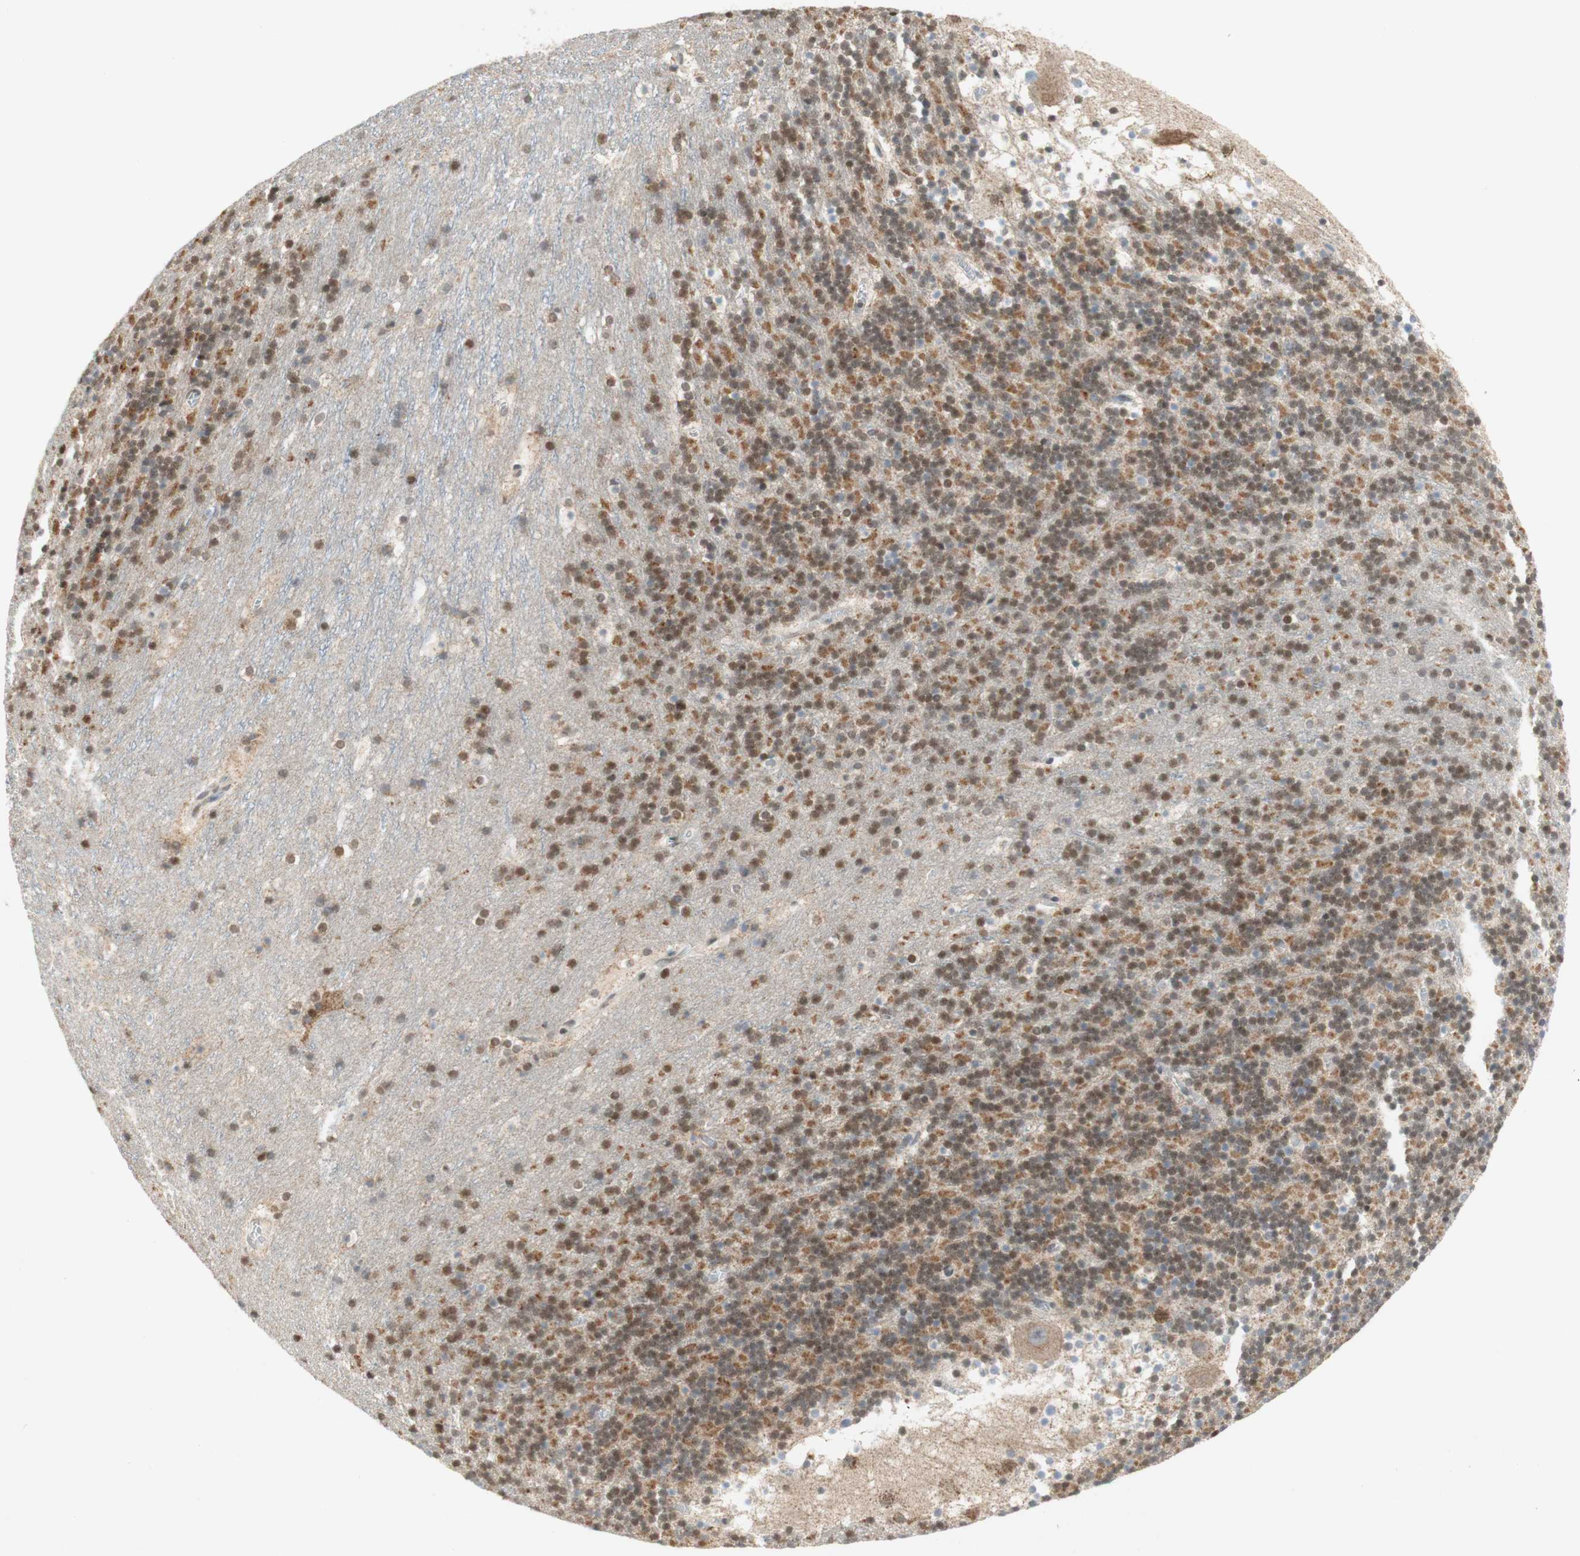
{"staining": {"intensity": "negative", "quantity": "none", "location": "none"}, "tissue": "cerebellum", "cell_type": "Cells in granular layer", "image_type": "normal", "snomed": [{"axis": "morphology", "description": "Normal tissue, NOS"}, {"axis": "topography", "description": "Cerebellum"}], "caption": "Cells in granular layer show no significant positivity in unremarkable cerebellum. Nuclei are stained in blue.", "gene": "DNMT3A", "patient": {"sex": "male", "age": 45}}